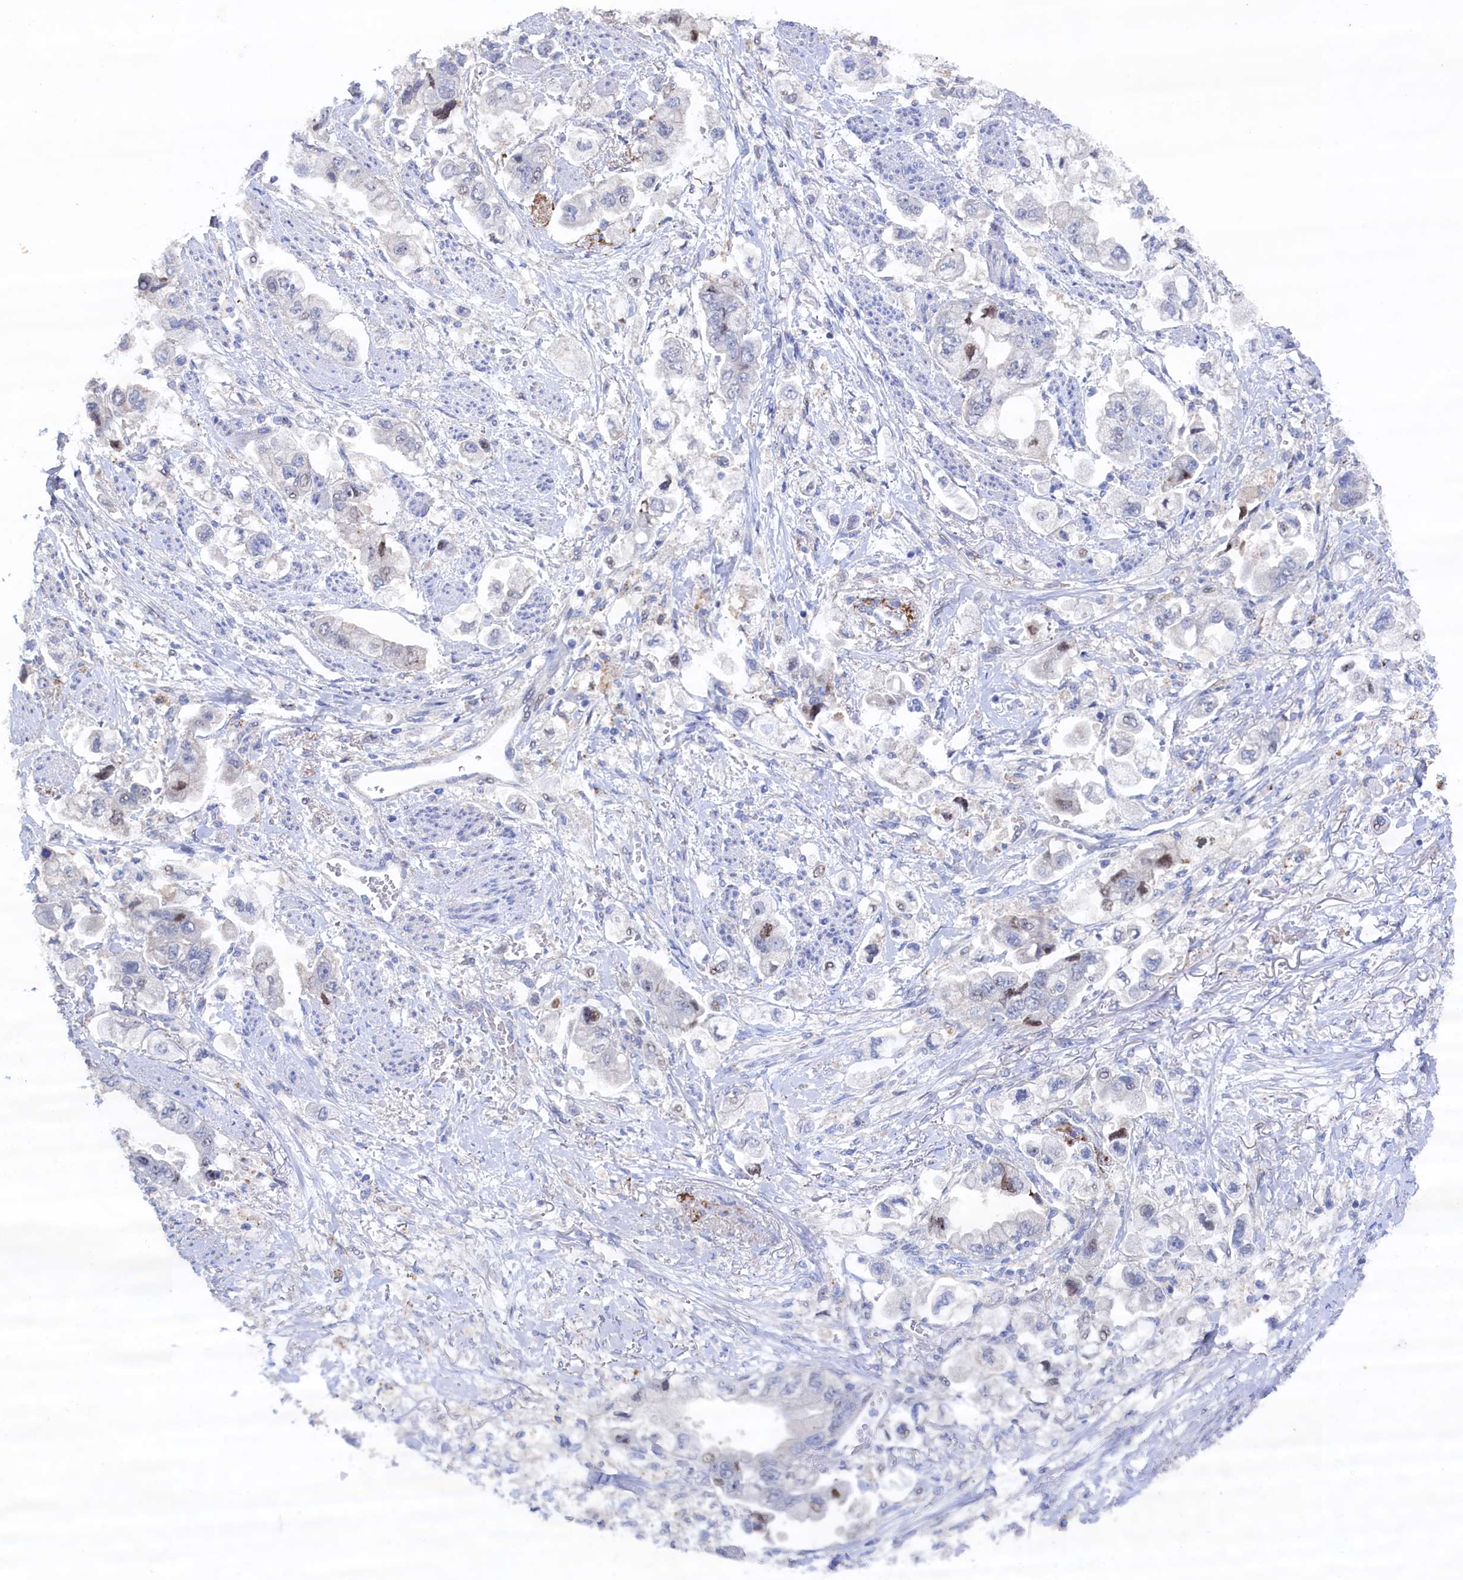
{"staining": {"intensity": "negative", "quantity": "none", "location": "none"}, "tissue": "stomach cancer", "cell_type": "Tumor cells", "image_type": "cancer", "snomed": [{"axis": "morphology", "description": "Adenocarcinoma, NOS"}, {"axis": "topography", "description": "Stomach"}], "caption": "Protein analysis of stomach cancer demonstrates no significant staining in tumor cells.", "gene": "CBLIF", "patient": {"sex": "male", "age": 62}}